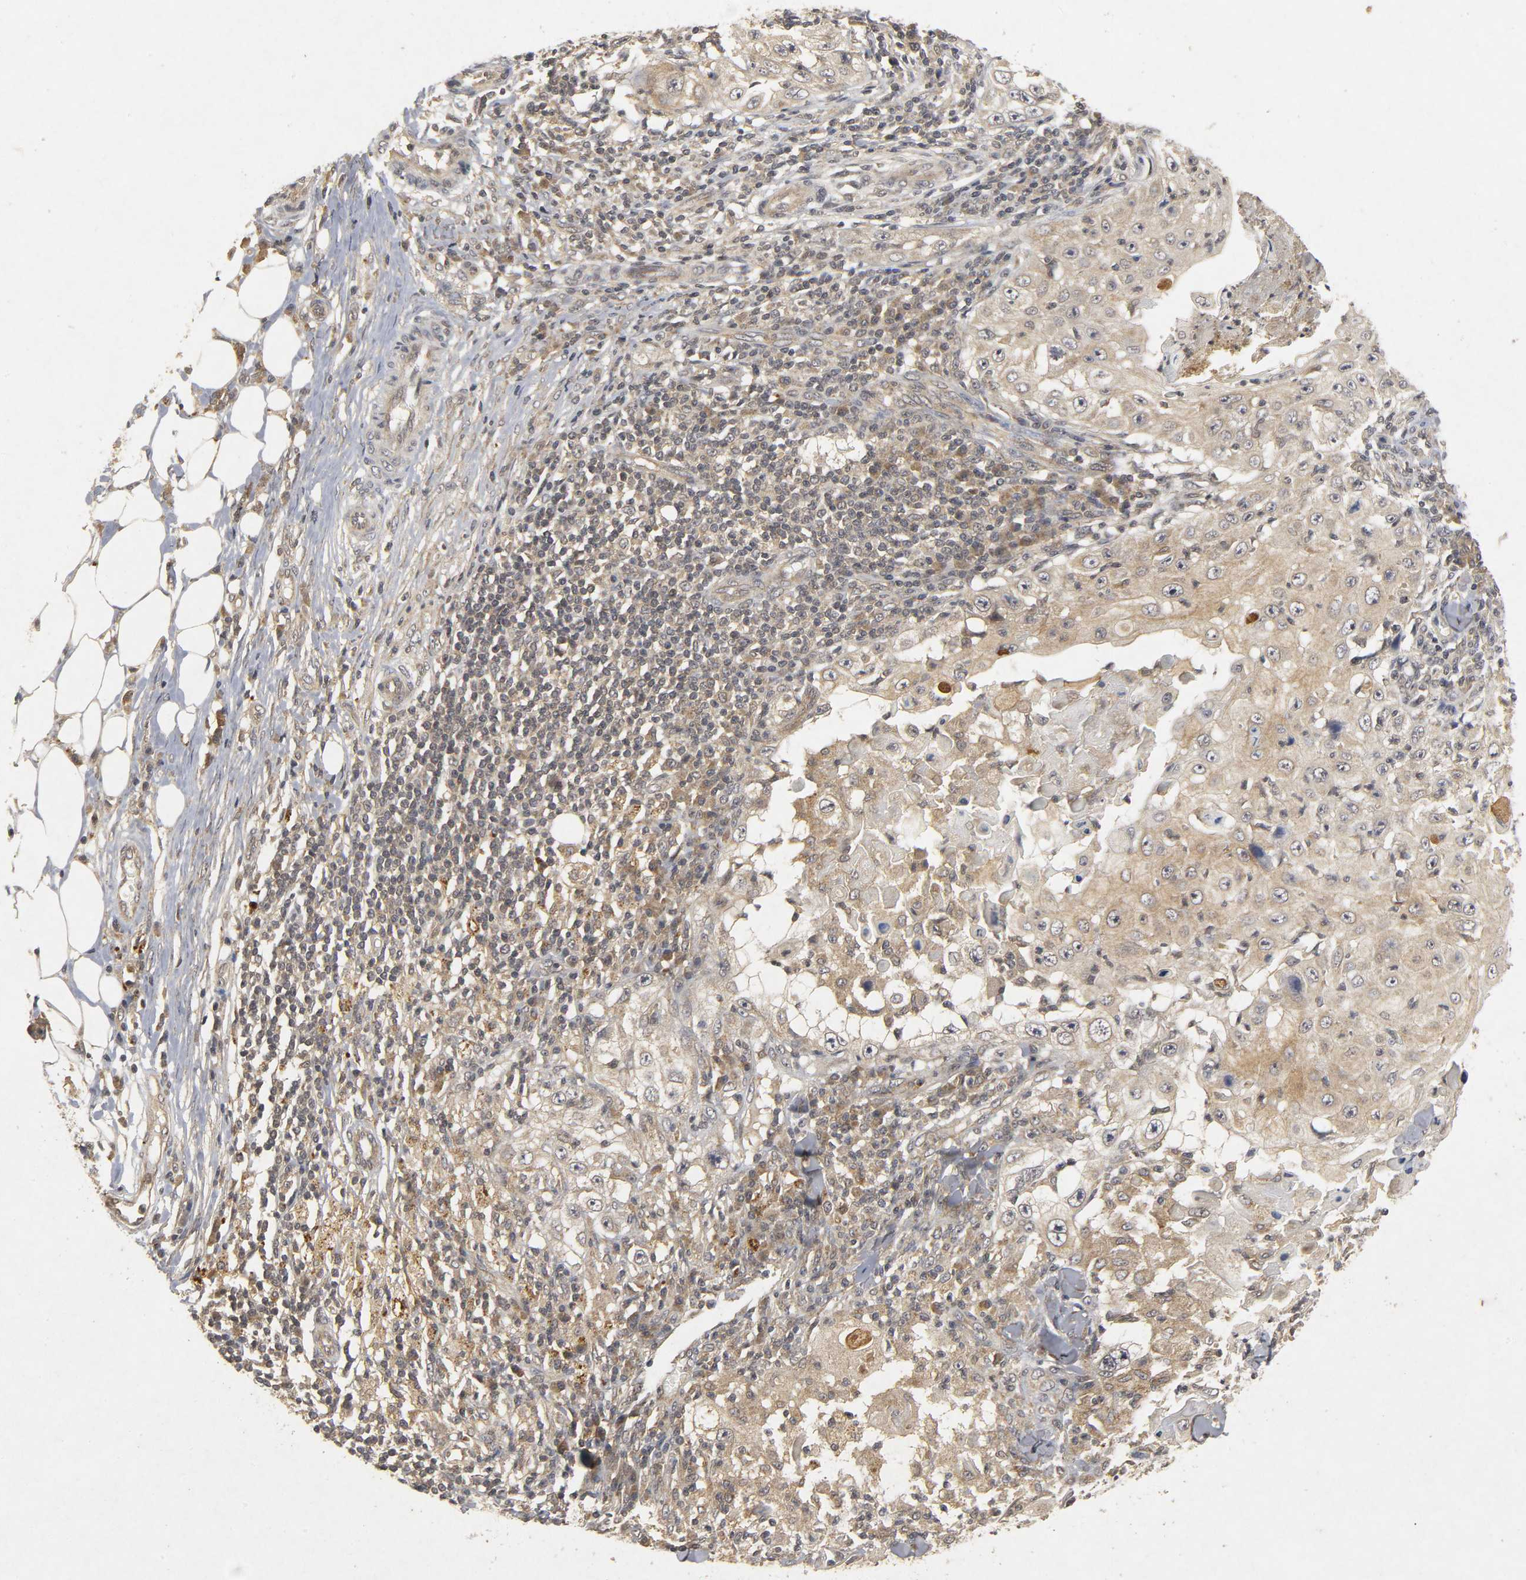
{"staining": {"intensity": "moderate", "quantity": "25%-75%", "location": "cytoplasmic/membranous"}, "tissue": "skin cancer", "cell_type": "Tumor cells", "image_type": "cancer", "snomed": [{"axis": "morphology", "description": "Squamous cell carcinoma, NOS"}, {"axis": "topography", "description": "Skin"}], "caption": "Human skin squamous cell carcinoma stained with a brown dye exhibits moderate cytoplasmic/membranous positive staining in about 25%-75% of tumor cells.", "gene": "TRAF6", "patient": {"sex": "male", "age": 86}}